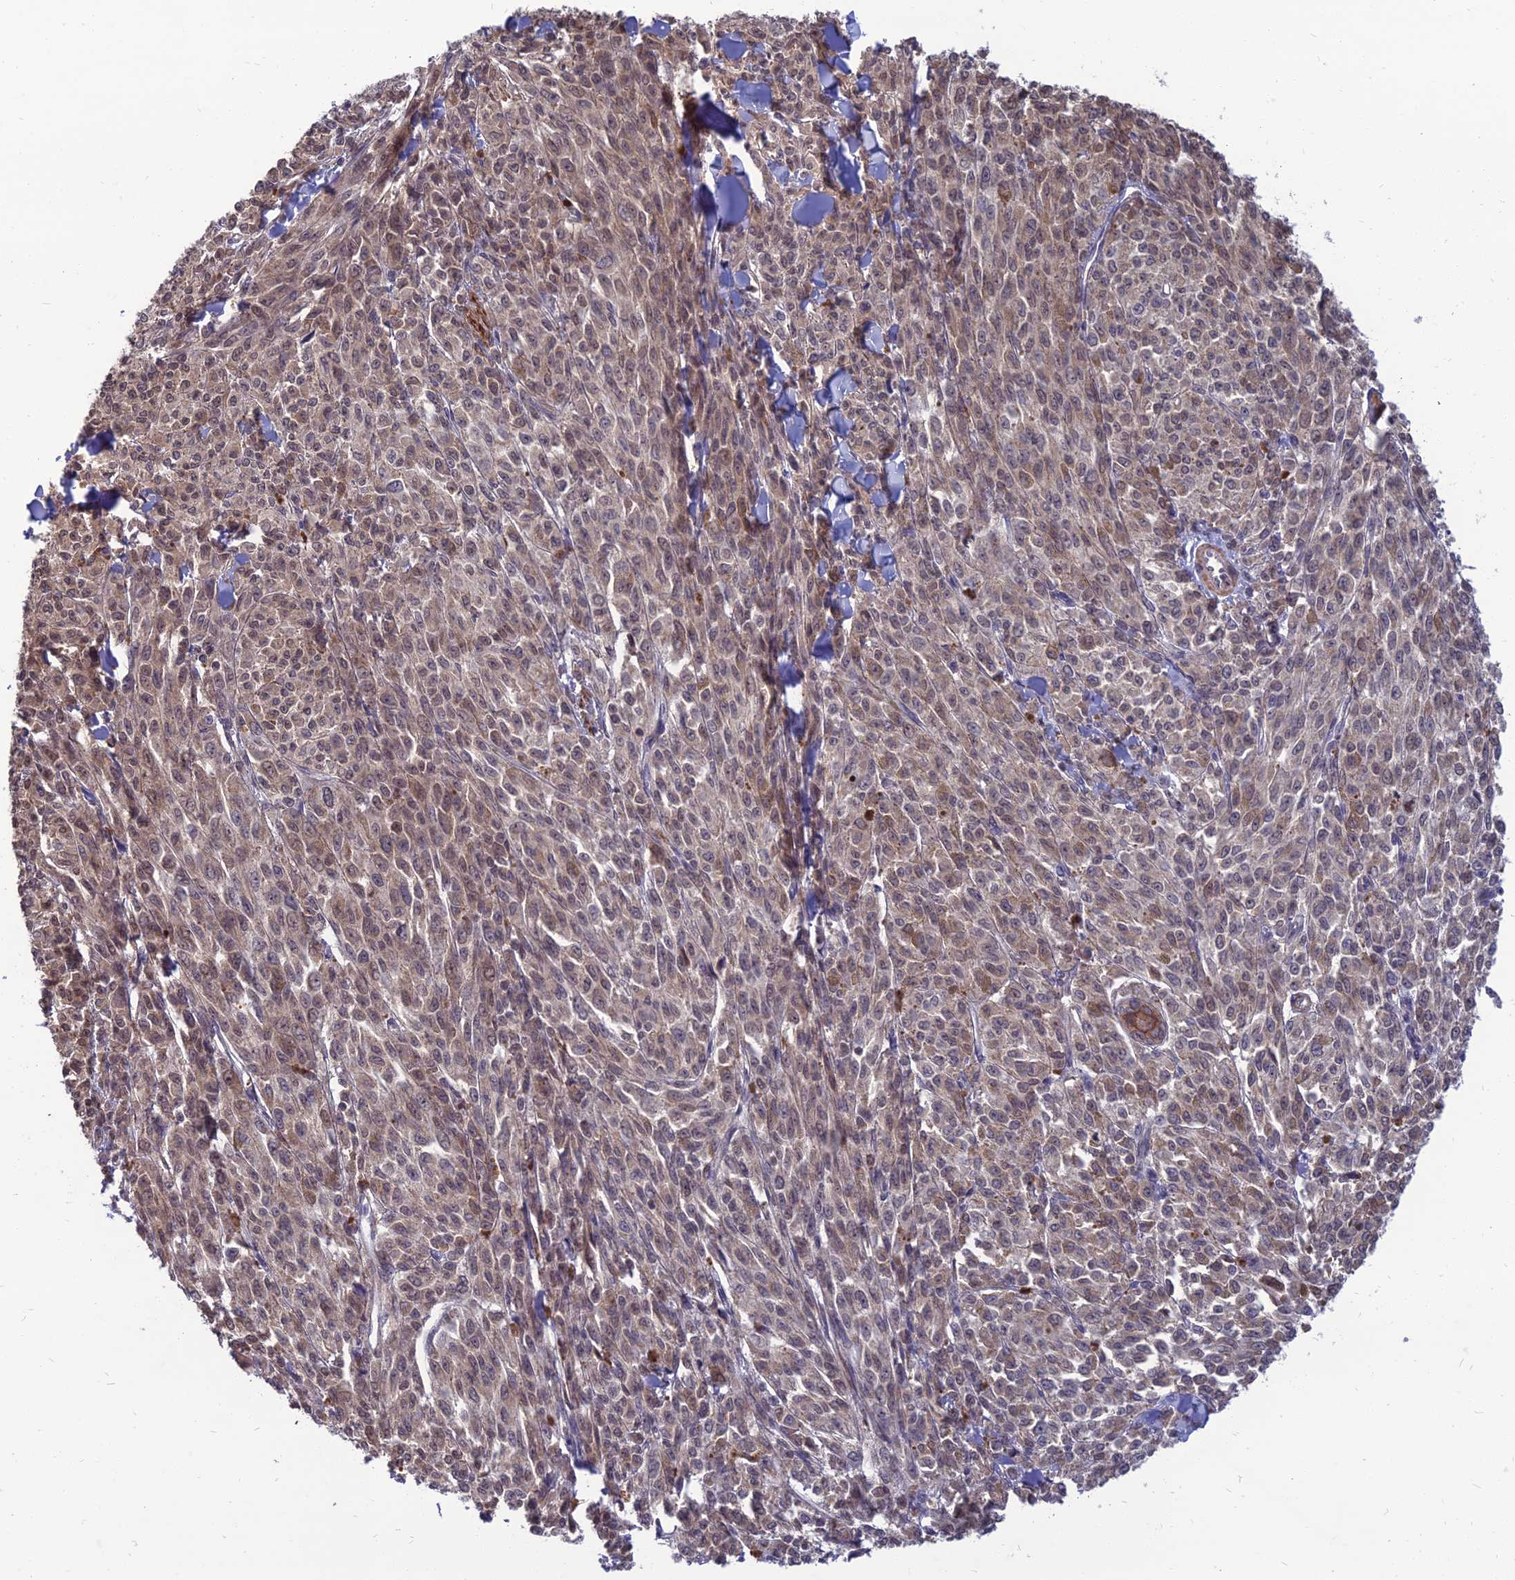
{"staining": {"intensity": "weak", "quantity": ">75%", "location": "cytoplasmic/membranous,nuclear"}, "tissue": "melanoma", "cell_type": "Tumor cells", "image_type": "cancer", "snomed": [{"axis": "morphology", "description": "Malignant melanoma, NOS"}, {"axis": "topography", "description": "Skin"}], "caption": "Protein expression analysis of melanoma demonstrates weak cytoplasmic/membranous and nuclear positivity in approximately >75% of tumor cells.", "gene": "OPA3", "patient": {"sex": "female", "age": 52}}